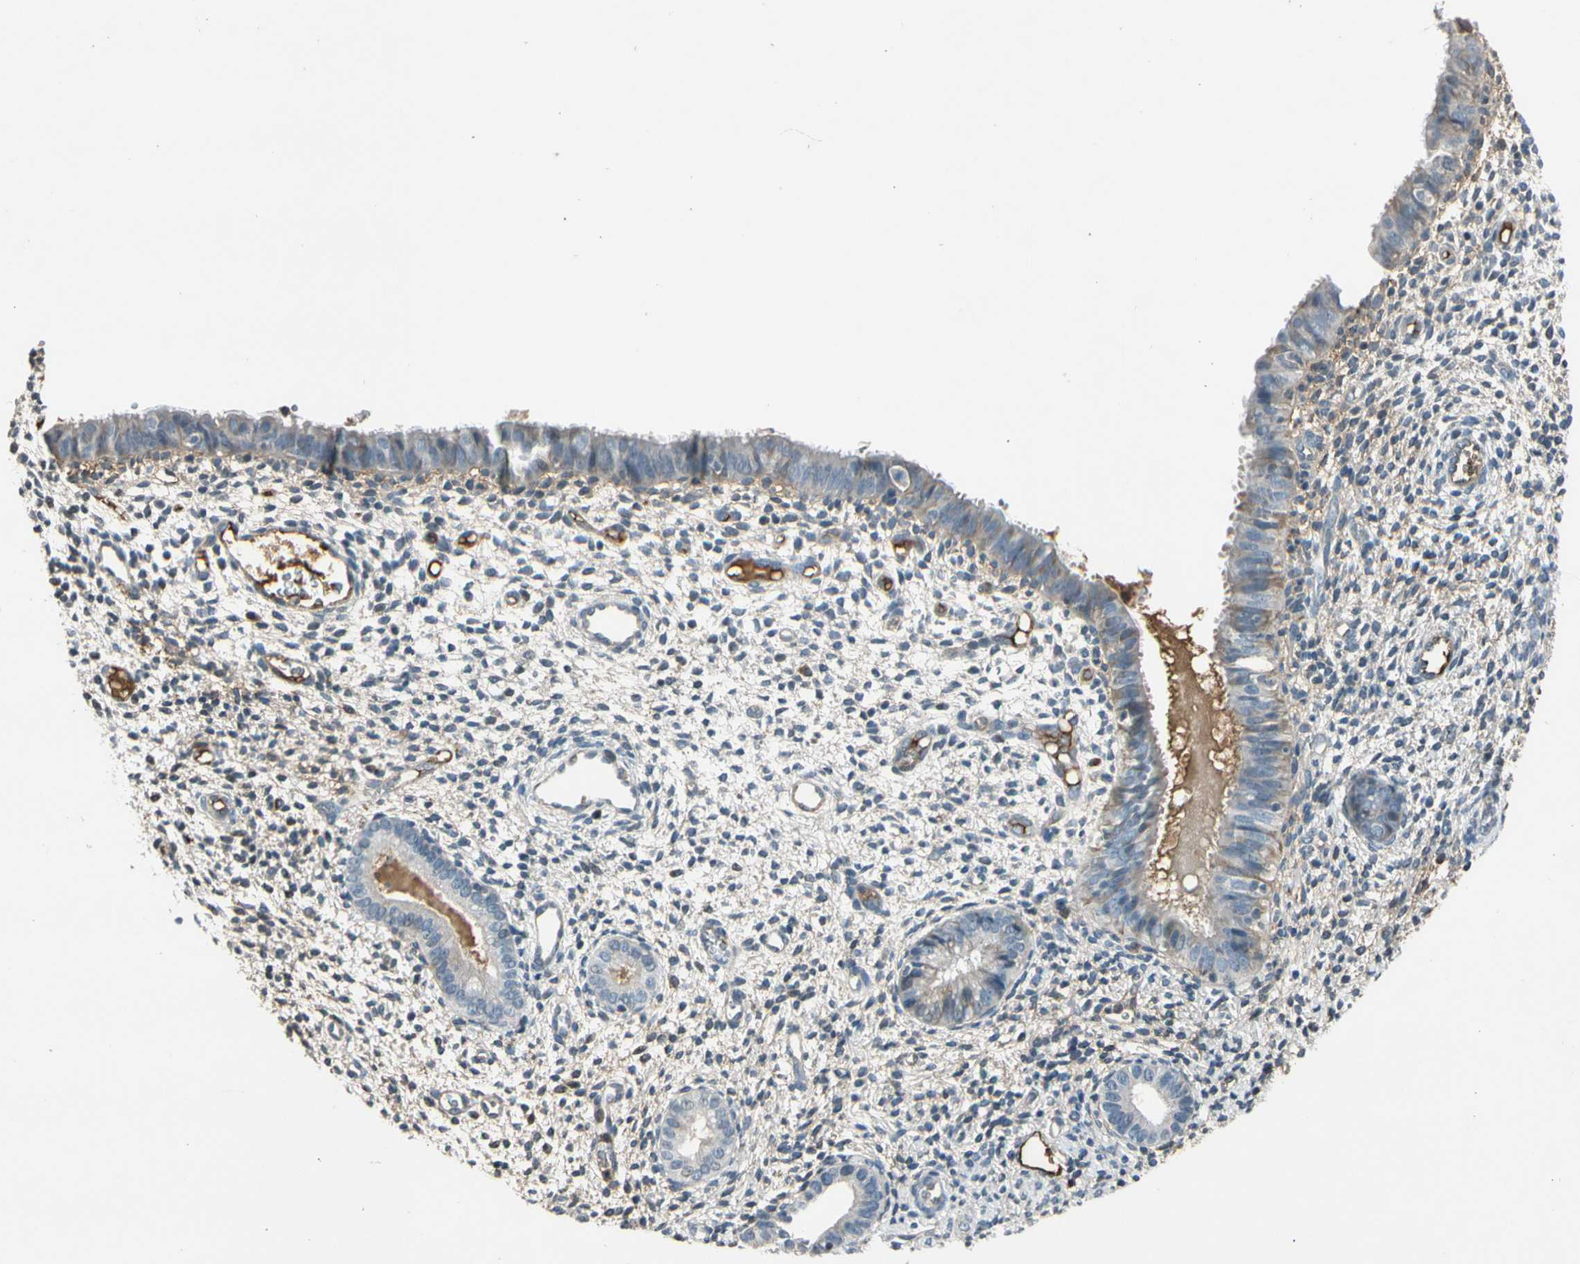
{"staining": {"intensity": "negative", "quantity": "none", "location": "none"}, "tissue": "endometrium", "cell_type": "Cells in endometrial stroma", "image_type": "normal", "snomed": [{"axis": "morphology", "description": "Normal tissue, NOS"}, {"axis": "topography", "description": "Endometrium"}], "caption": "IHC of normal endometrium exhibits no expression in cells in endometrial stroma.", "gene": "PDPN", "patient": {"sex": "female", "age": 61}}